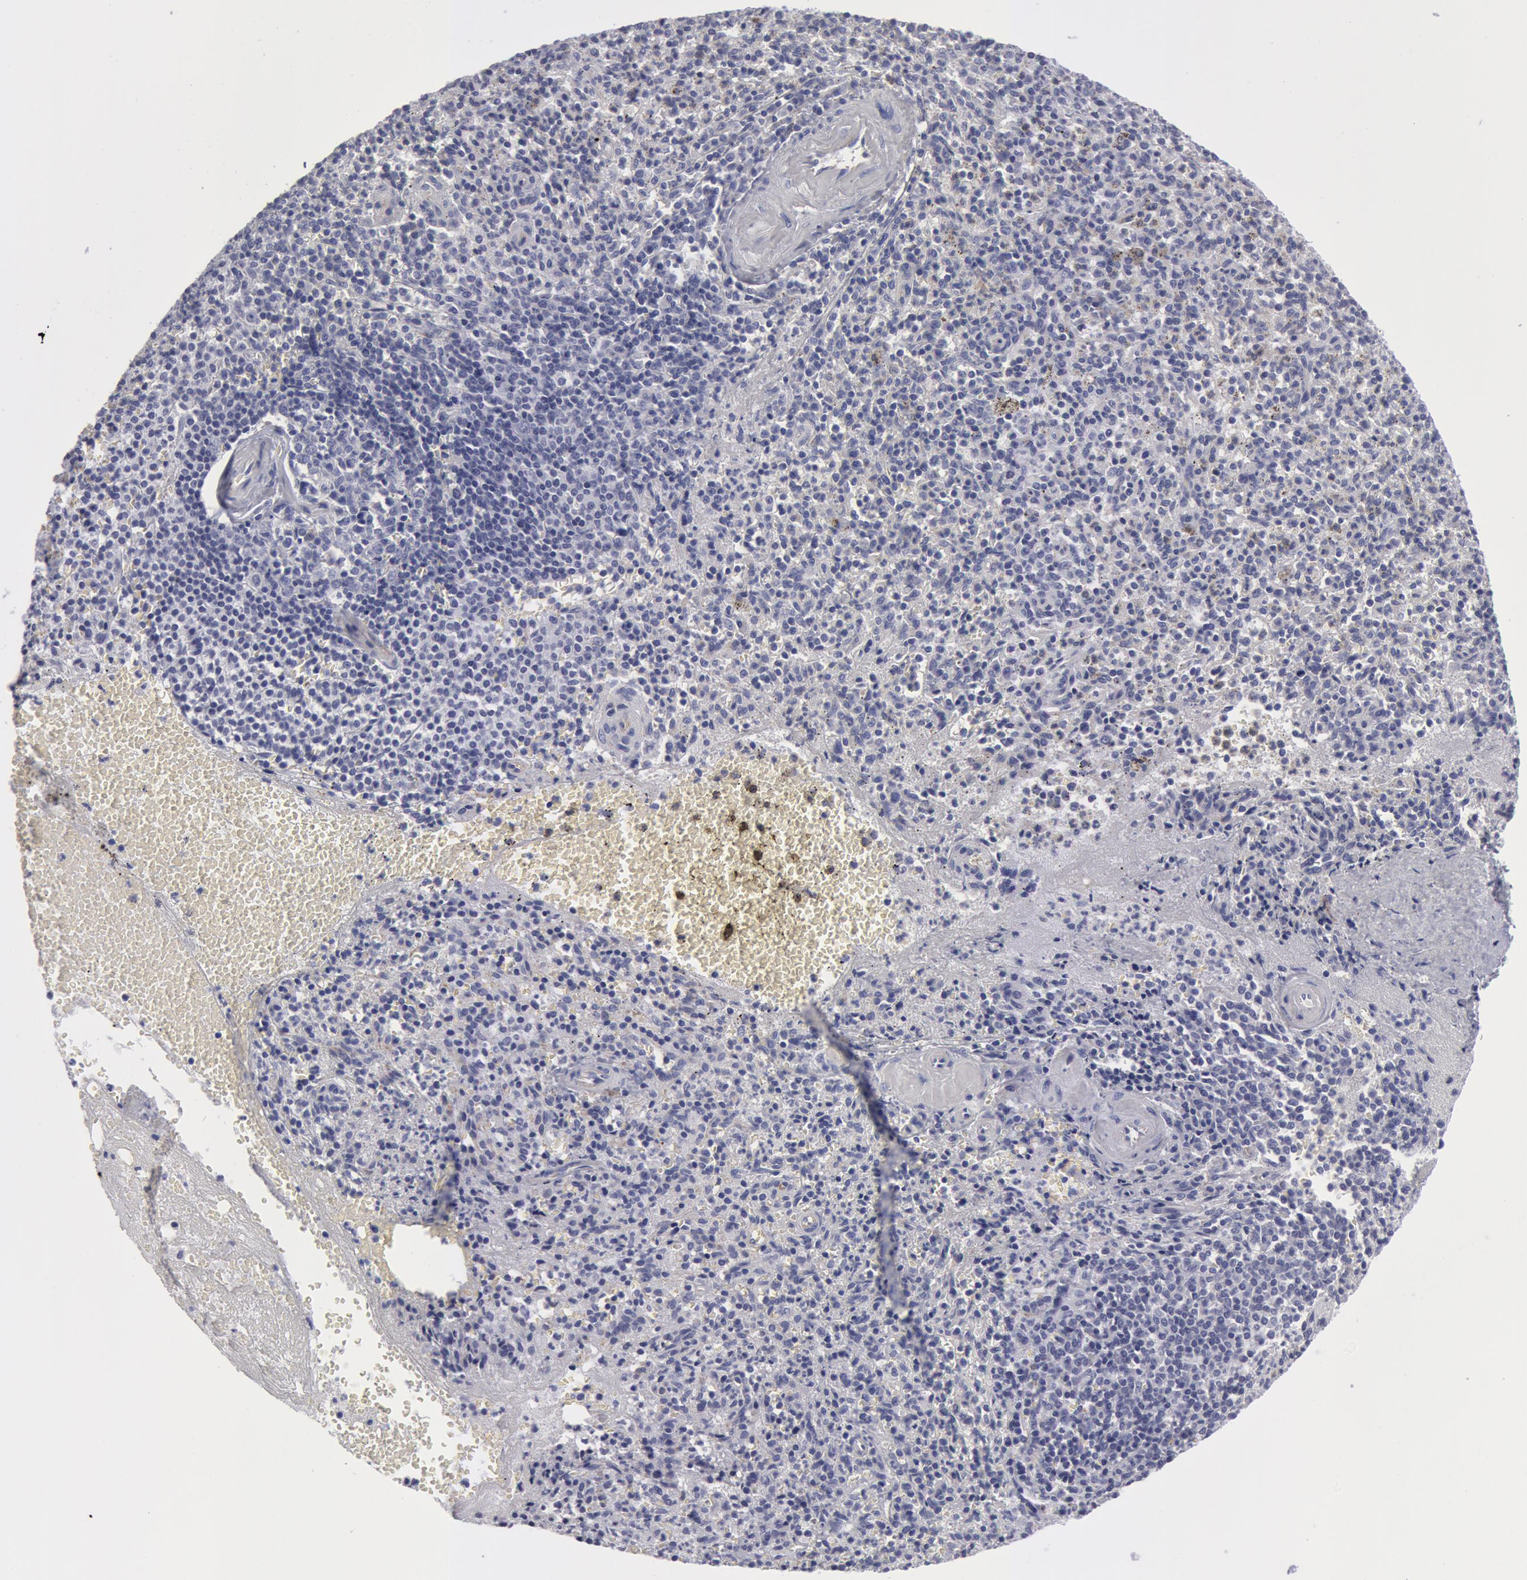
{"staining": {"intensity": "negative", "quantity": "none", "location": "none"}, "tissue": "spleen", "cell_type": "Cells in red pulp", "image_type": "normal", "snomed": [{"axis": "morphology", "description": "Normal tissue, NOS"}, {"axis": "topography", "description": "Spleen"}], "caption": "The photomicrograph reveals no significant staining in cells in red pulp of spleen. (DAB immunohistochemistry (IHC) with hematoxylin counter stain).", "gene": "SMC1B", "patient": {"sex": "male", "age": 72}}